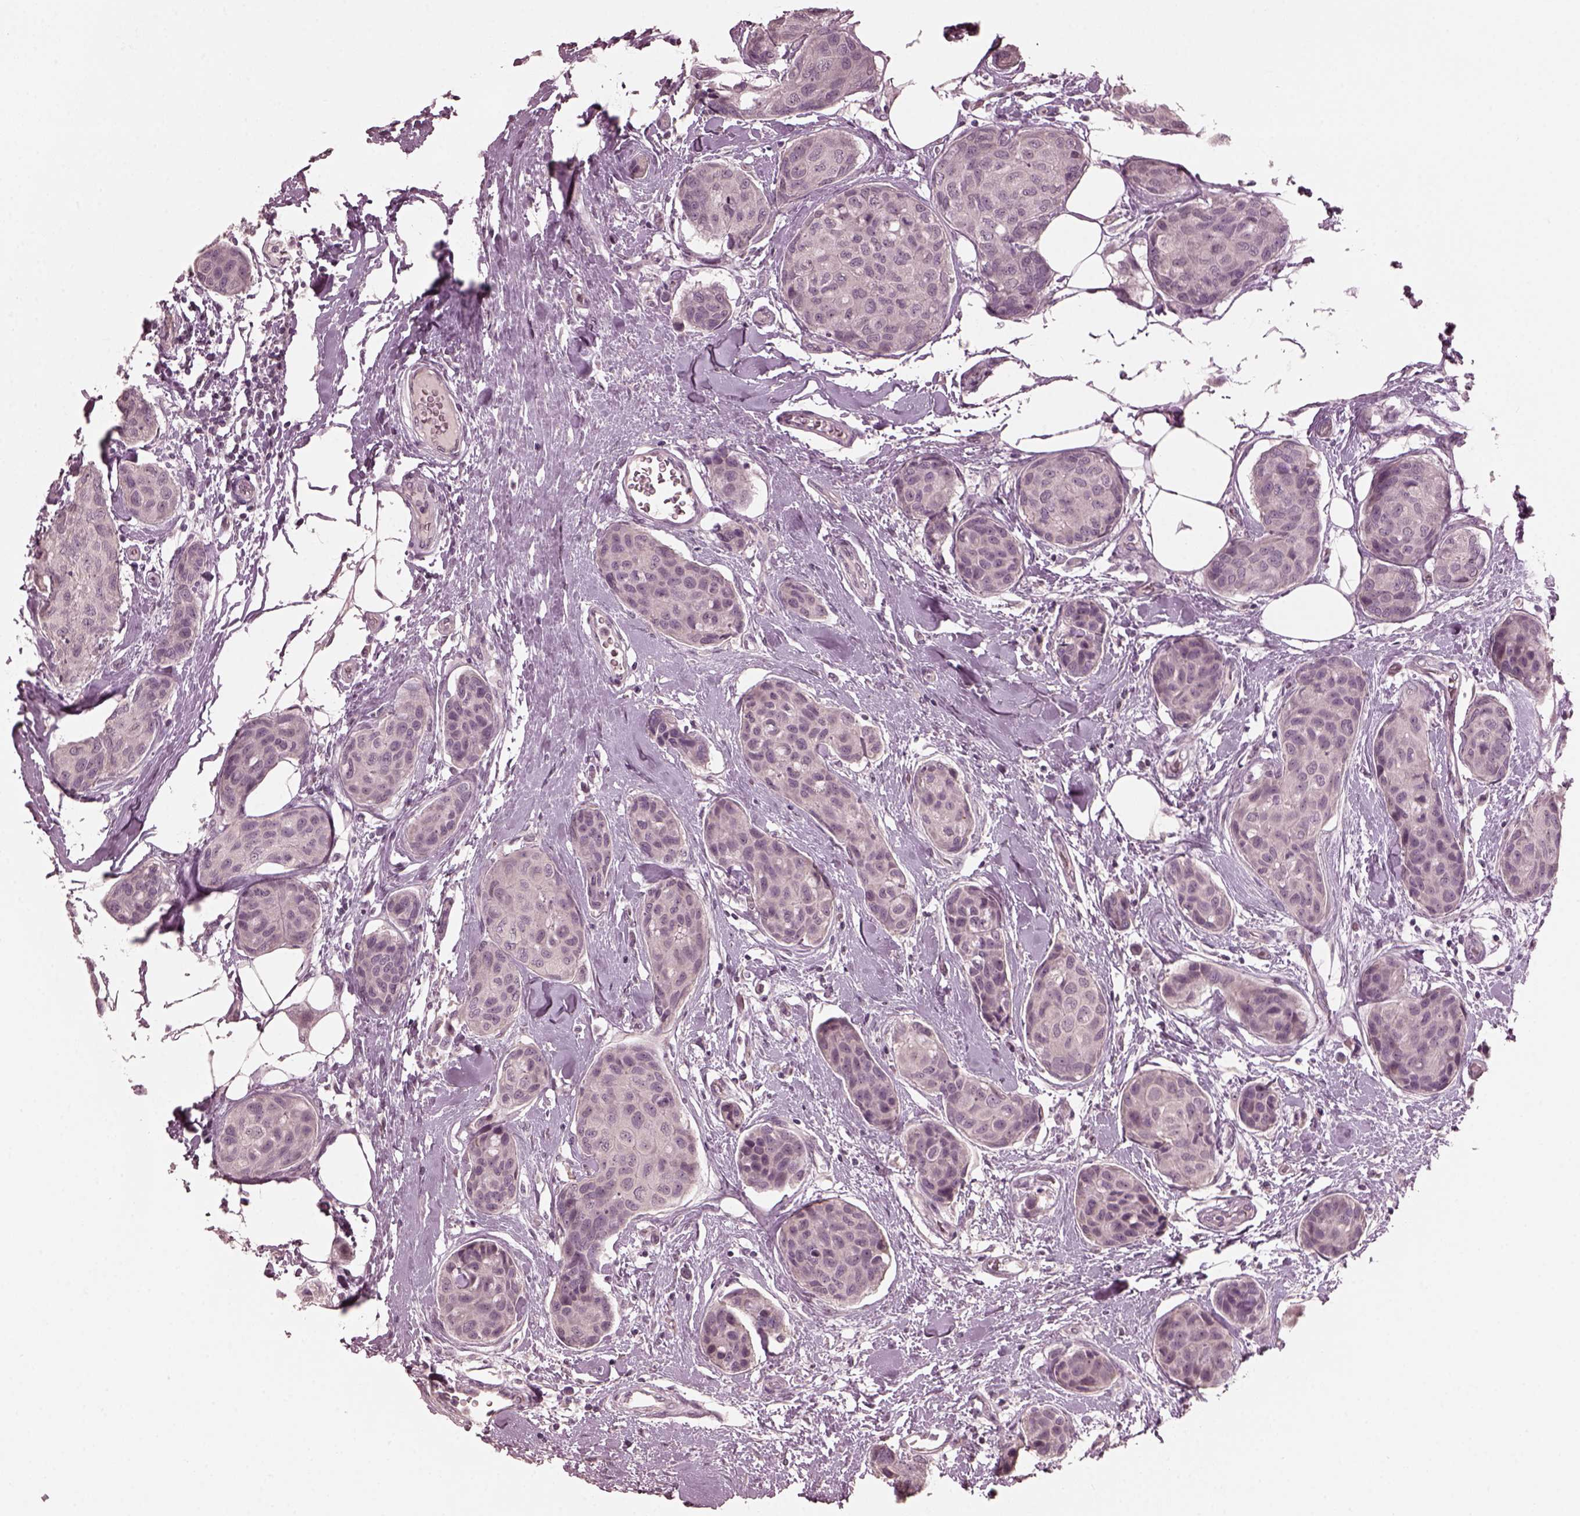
{"staining": {"intensity": "negative", "quantity": "none", "location": "none"}, "tissue": "breast cancer", "cell_type": "Tumor cells", "image_type": "cancer", "snomed": [{"axis": "morphology", "description": "Duct carcinoma"}, {"axis": "topography", "description": "Breast"}], "caption": "DAB (3,3'-diaminobenzidine) immunohistochemical staining of invasive ductal carcinoma (breast) demonstrates no significant expression in tumor cells.", "gene": "RGS7", "patient": {"sex": "female", "age": 80}}